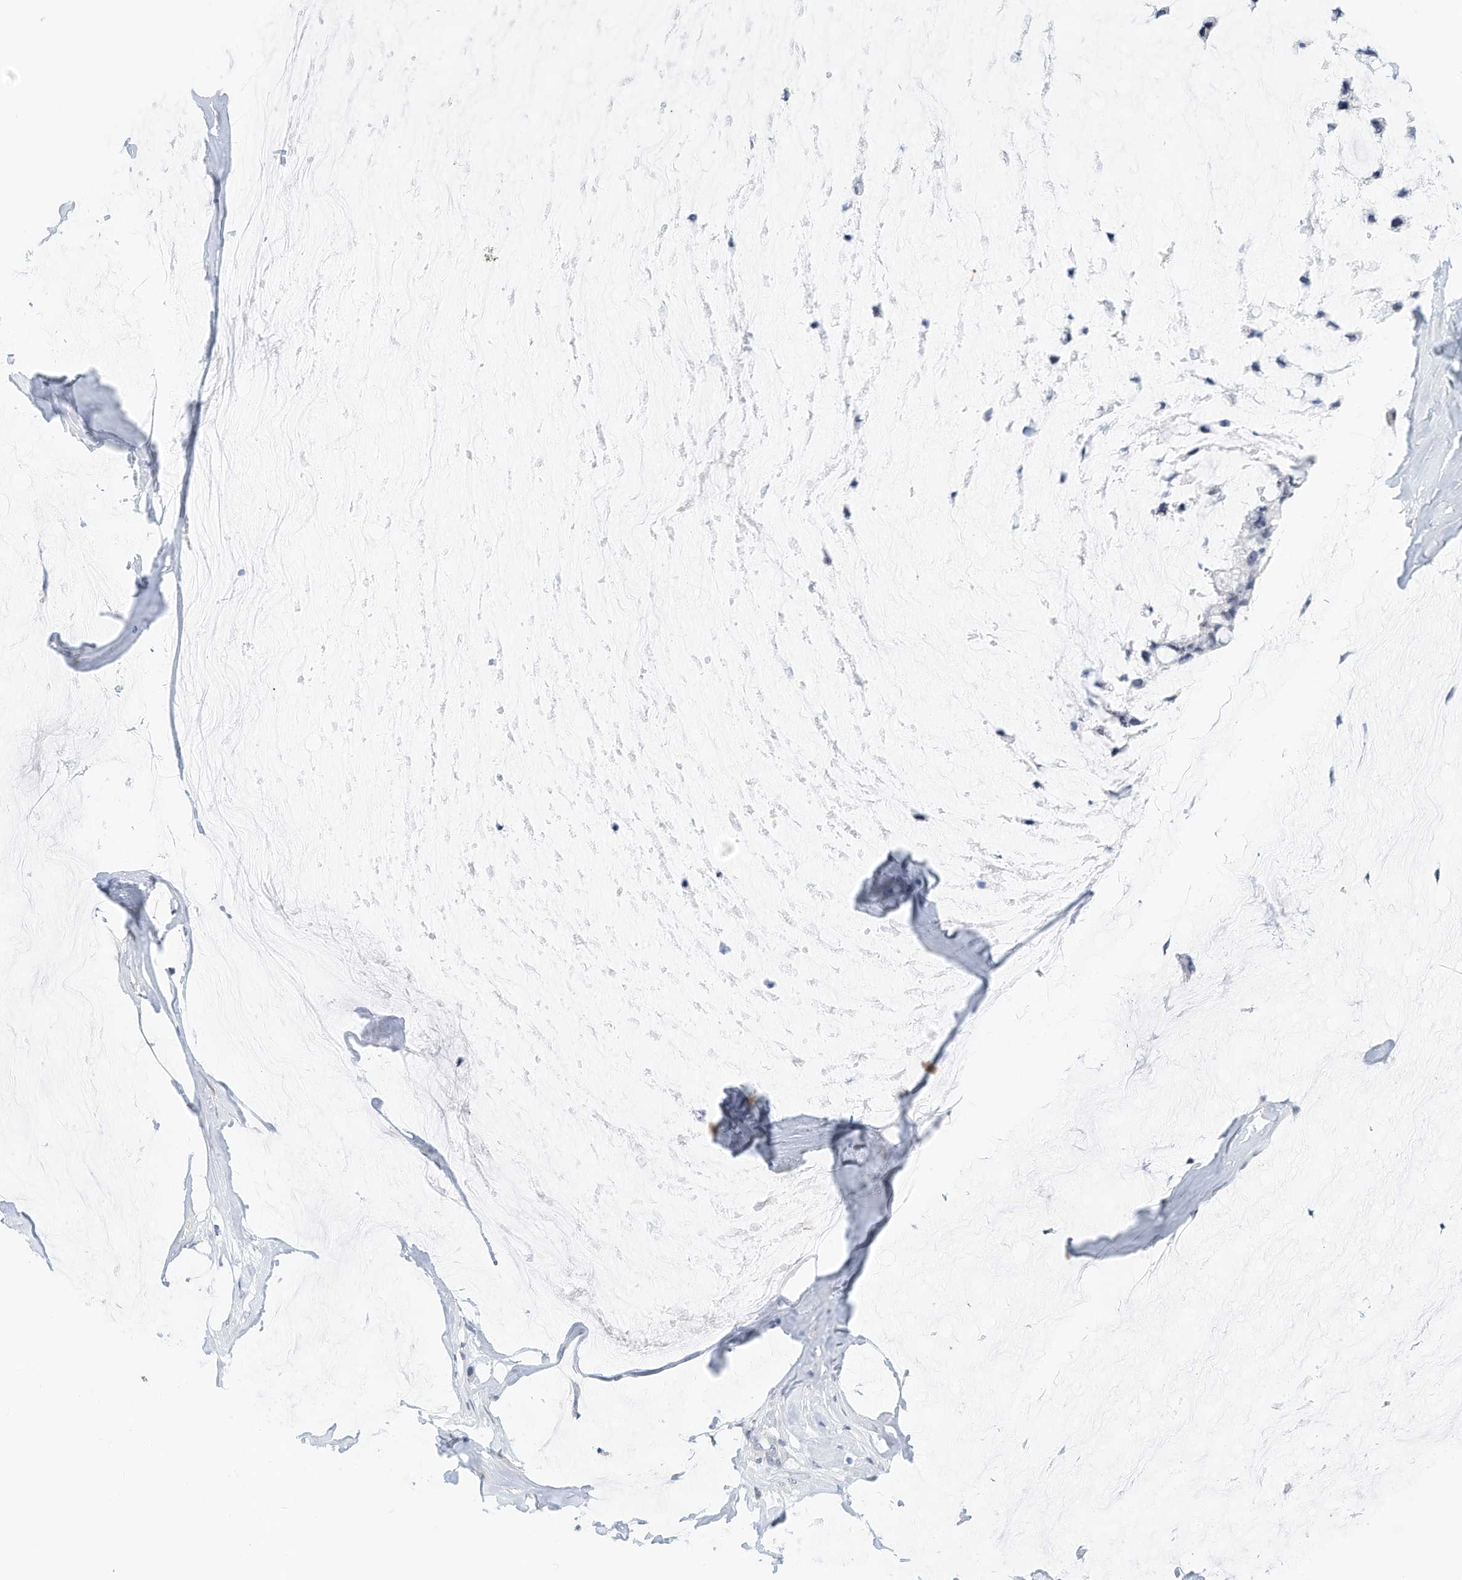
{"staining": {"intensity": "negative", "quantity": "none", "location": "none"}, "tissue": "ovarian cancer", "cell_type": "Tumor cells", "image_type": "cancer", "snomed": [{"axis": "morphology", "description": "Cystadenocarcinoma, mucinous, NOS"}, {"axis": "topography", "description": "Ovary"}], "caption": "Immunohistochemical staining of ovarian cancer (mucinous cystadenocarcinoma) demonstrates no significant expression in tumor cells.", "gene": "ARHGAP28", "patient": {"sex": "female", "age": 39}}